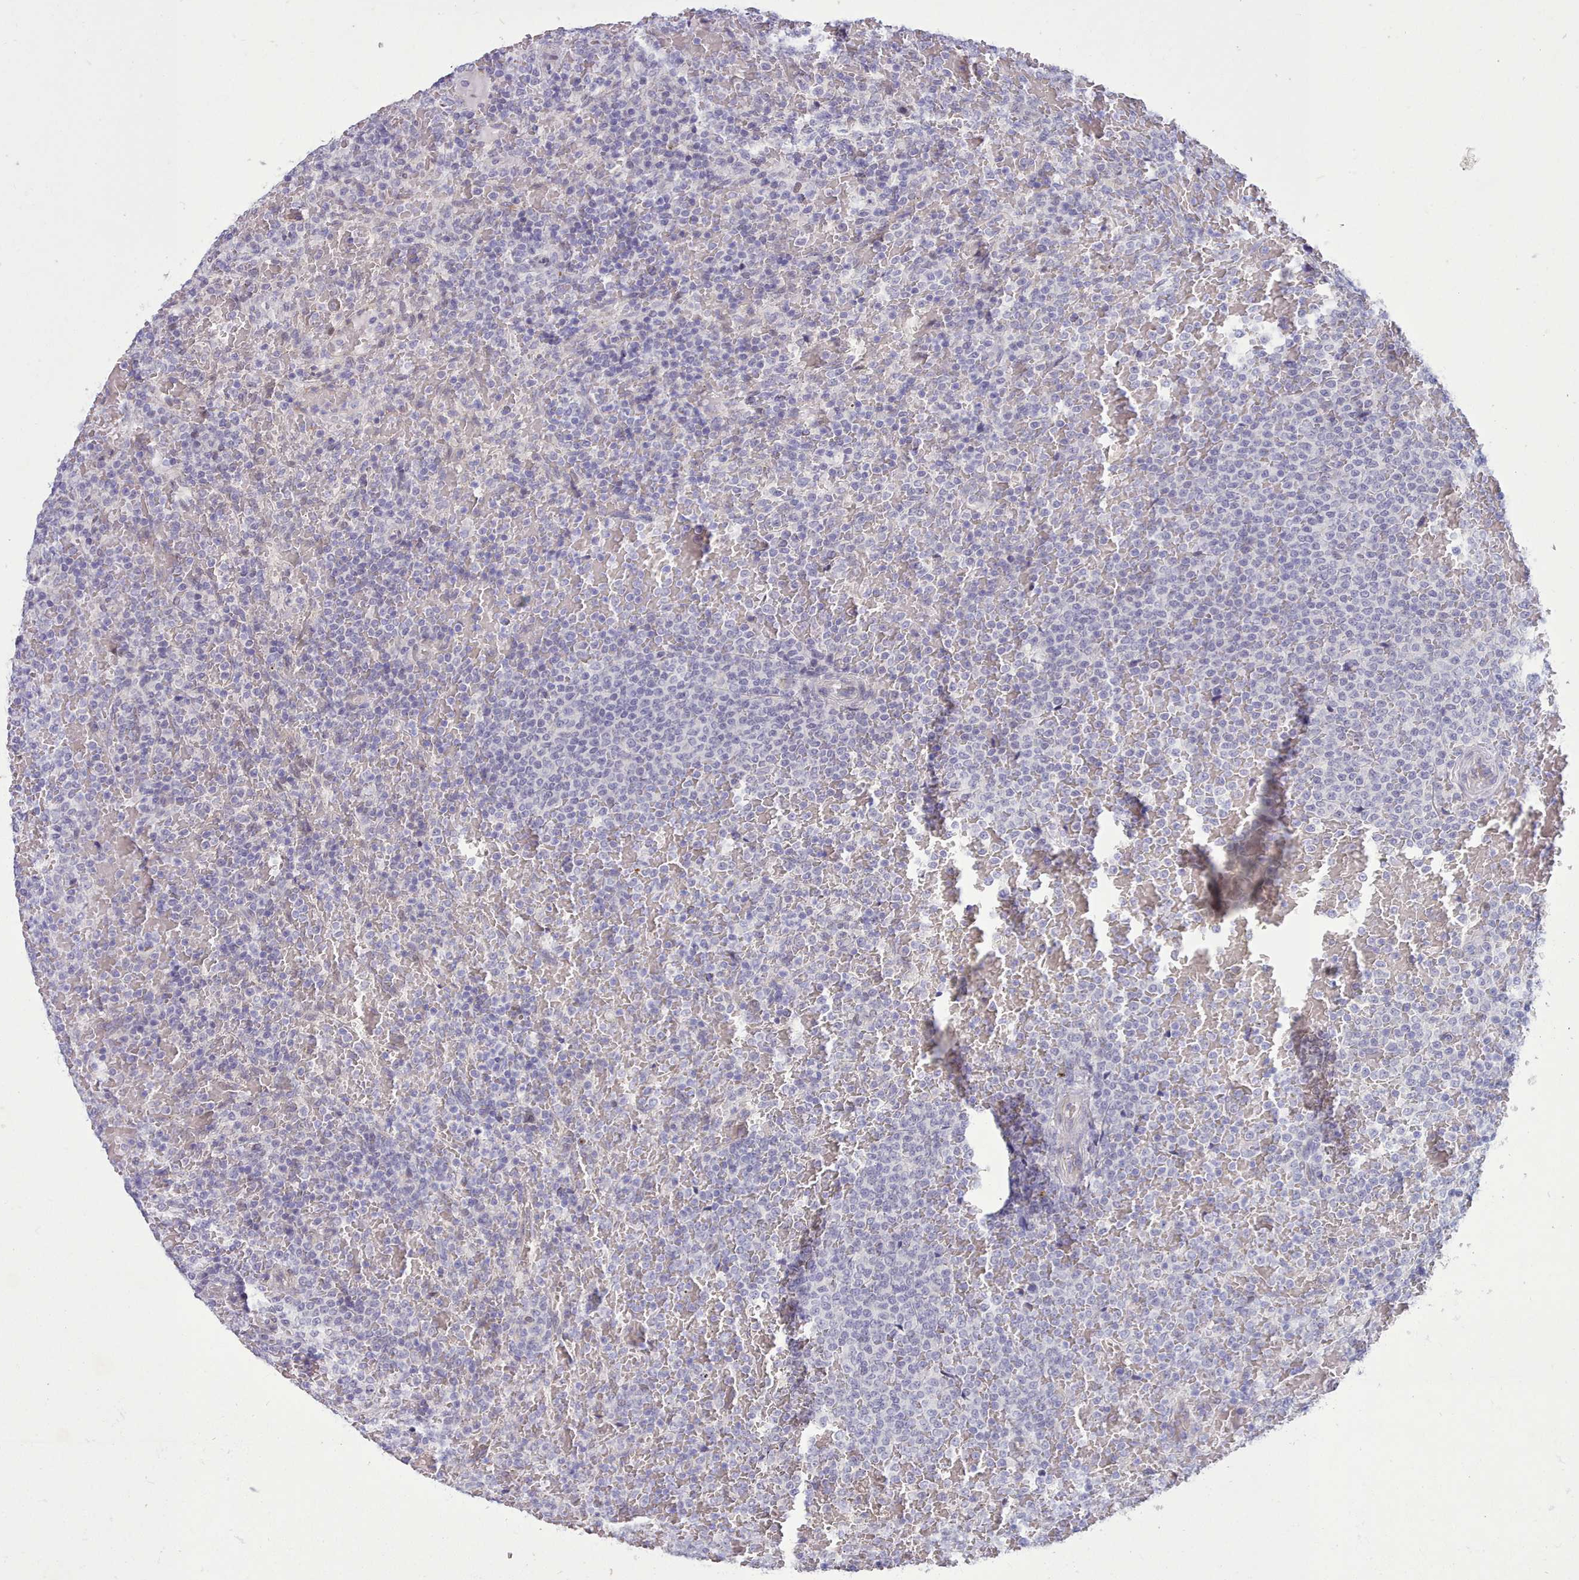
{"staining": {"intensity": "negative", "quantity": "none", "location": "none"}, "tissue": "lymphoma", "cell_type": "Tumor cells", "image_type": "cancer", "snomed": [{"axis": "morphology", "description": "Malignant lymphoma, non-Hodgkin's type, Low grade"}, {"axis": "topography", "description": "Spleen"}], "caption": "An image of human lymphoma is negative for staining in tumor cells. (DAB (3,3'-diaminobenzidine) IHC, high magnification).", "gene": "TMEM253", "patient": {"sex": "male", "age": 60}}